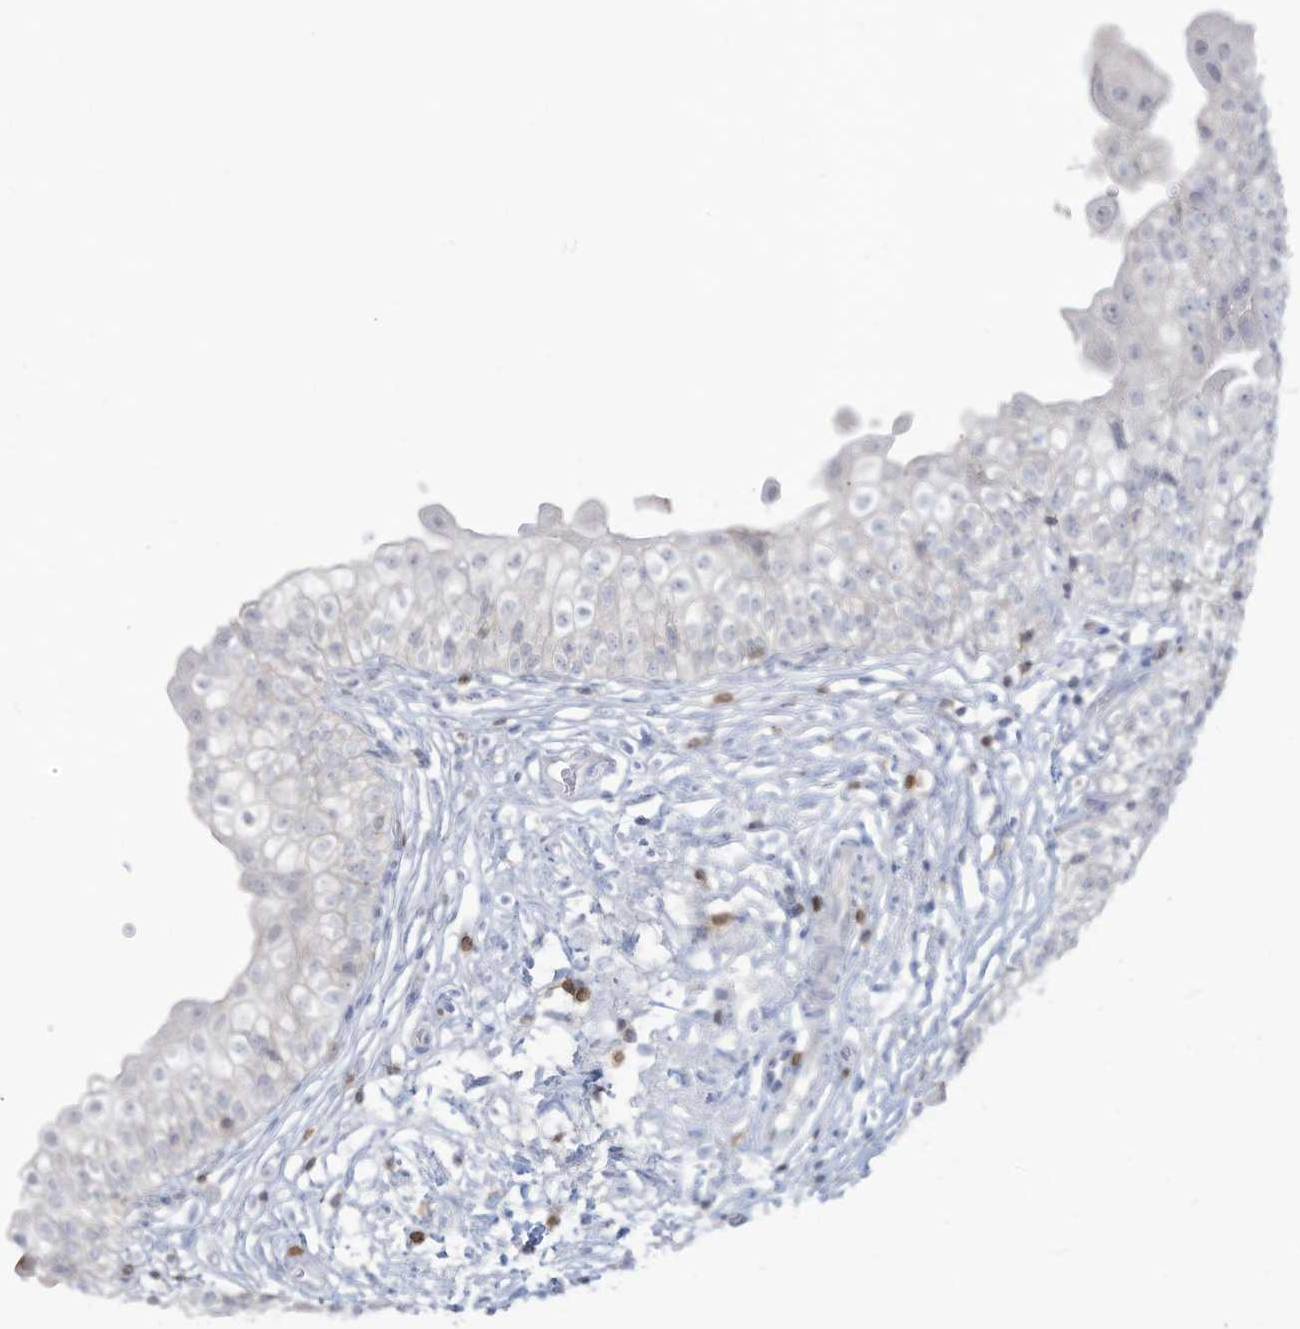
{"staining": {"intensity": "negative", "quantity": "none", "location": "none"}, "tissue": "urinary bladder", "cell_type": "Urothelial cells", "image_type": "normal", "snomed": [{"axis": "morphology", "description": "Normal tissue, NOS"}, {"axis": "topography", "description": "Urinary bladder"}], "caption": "Immunohistochemical staining of unremarkable human urinary bladder reveals no significant staining in urothelial cells.", "gene": "NOTO", "patient": {"sex": "male", "age": 55}}